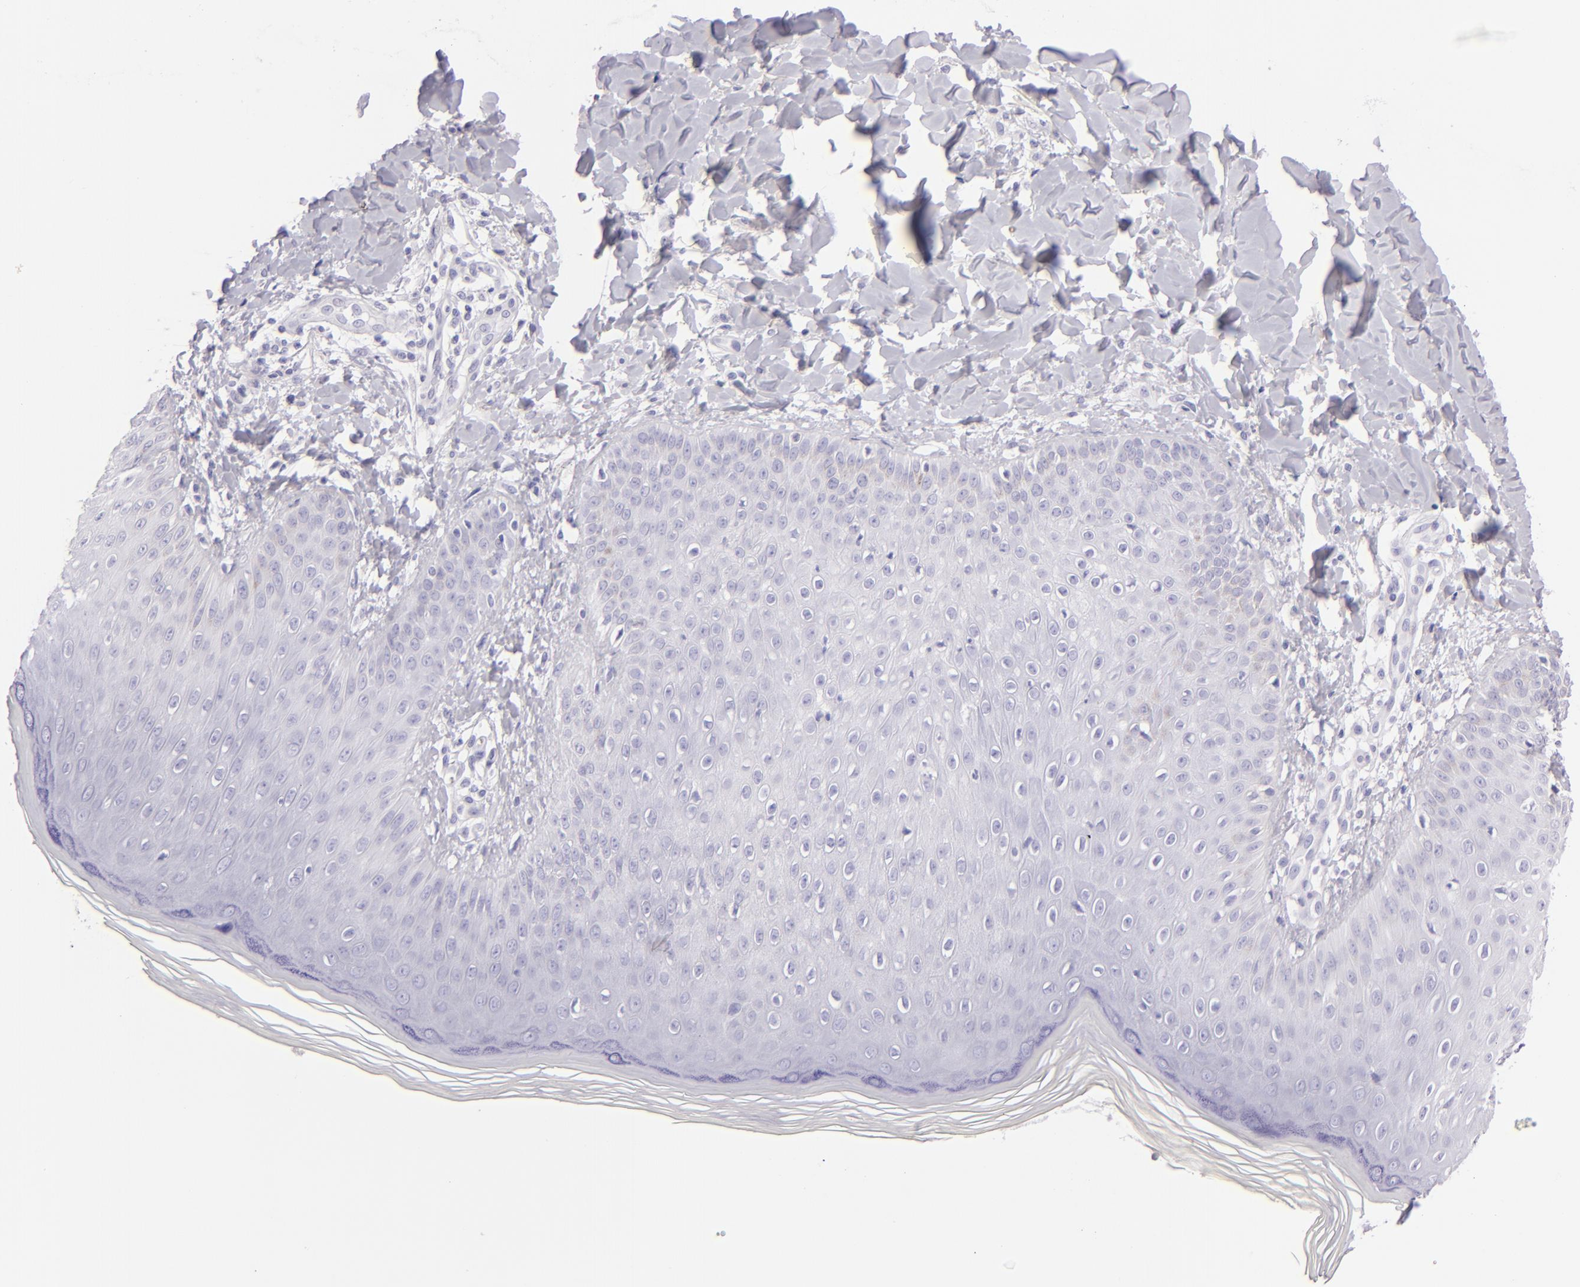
{"staining": {"intensity": "negative", "quantity": "none", "location": "none"}, "tissue": "skin", "cell_type": "Epidermal cells", "image_type": "normal", "snomed": [{"axis": "morphology", "description": "Normal tissue, NOS"}, {"axis": "morphology", "description": "Inflammation, NOS"}, {"axis": "topography", "description": "Soft tissue"}, {"axis": "topography", "description": "Anal"}], "caption": "This micrograph is of benign skin stained with immunohistochemistry (IHC) to label a protein in brown with the nuclei are counter-stained blue. There is no staining in epidermal cells. Brightfield microscopy of IHC stained with DAB (brown) and hematoxylin (blue), captured at high magnification.", "gene": "MUC5AC", "patient": {"sex": "female", "age": 15}}